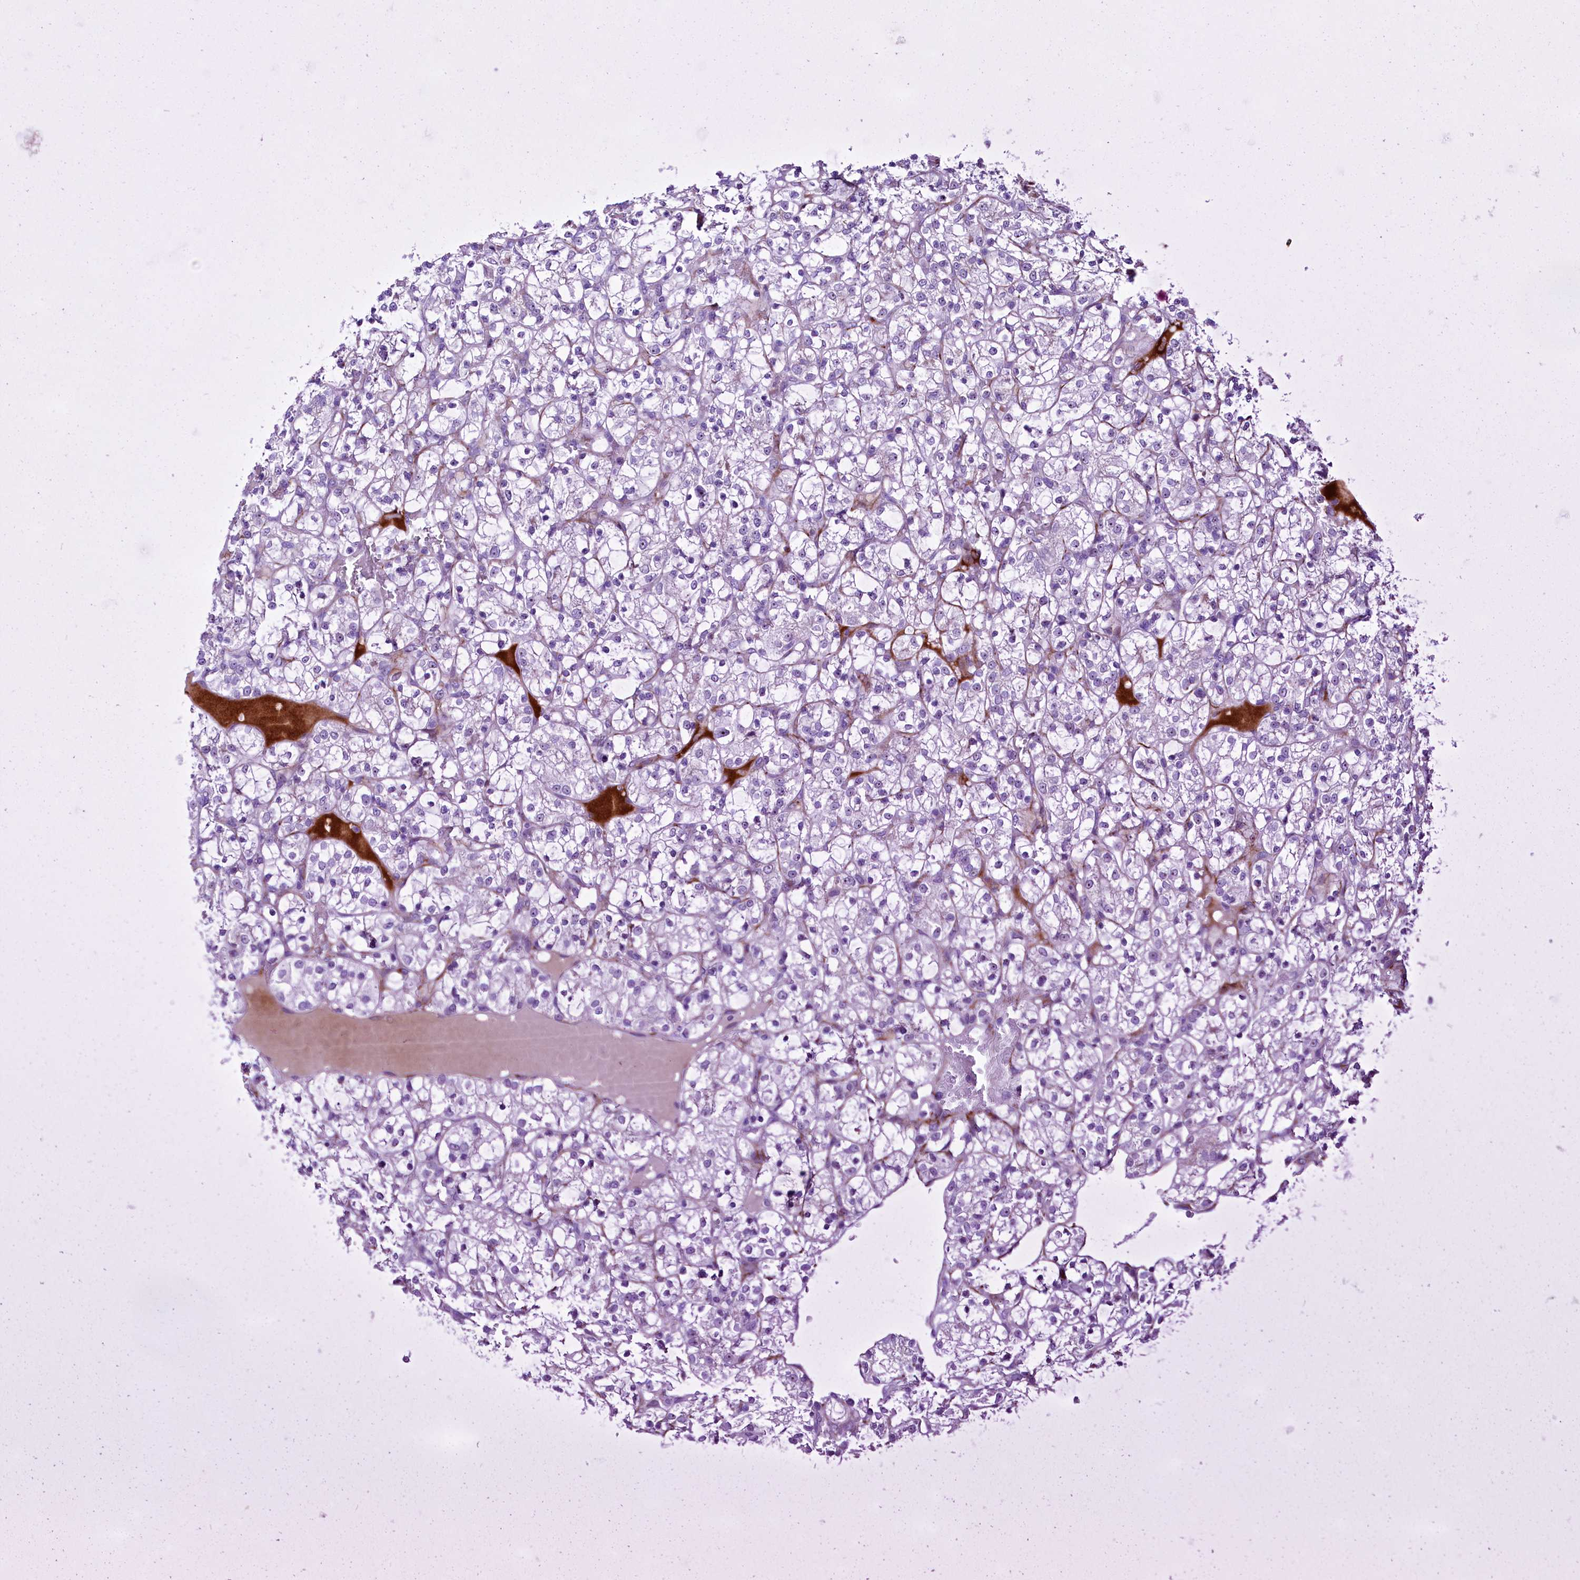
{"staining": {"intensity": "negative", "quantity": "none", "location": "none"}, "tissue": "renal cancer", "cell_type": "Tumor cells", "image_type": "cancer", "snomed": [{"axis": "morphology", "description": "Adenocarcinoma, NOS"}, {"axis": "topography", "description": "Kidney"}], "caption": "A histopathology image of human adenocarcinoma (renal) is negative for staining in tumor cells.", "gene": "SH3TC2", "patient": {"sex": "female", "age": 69}}